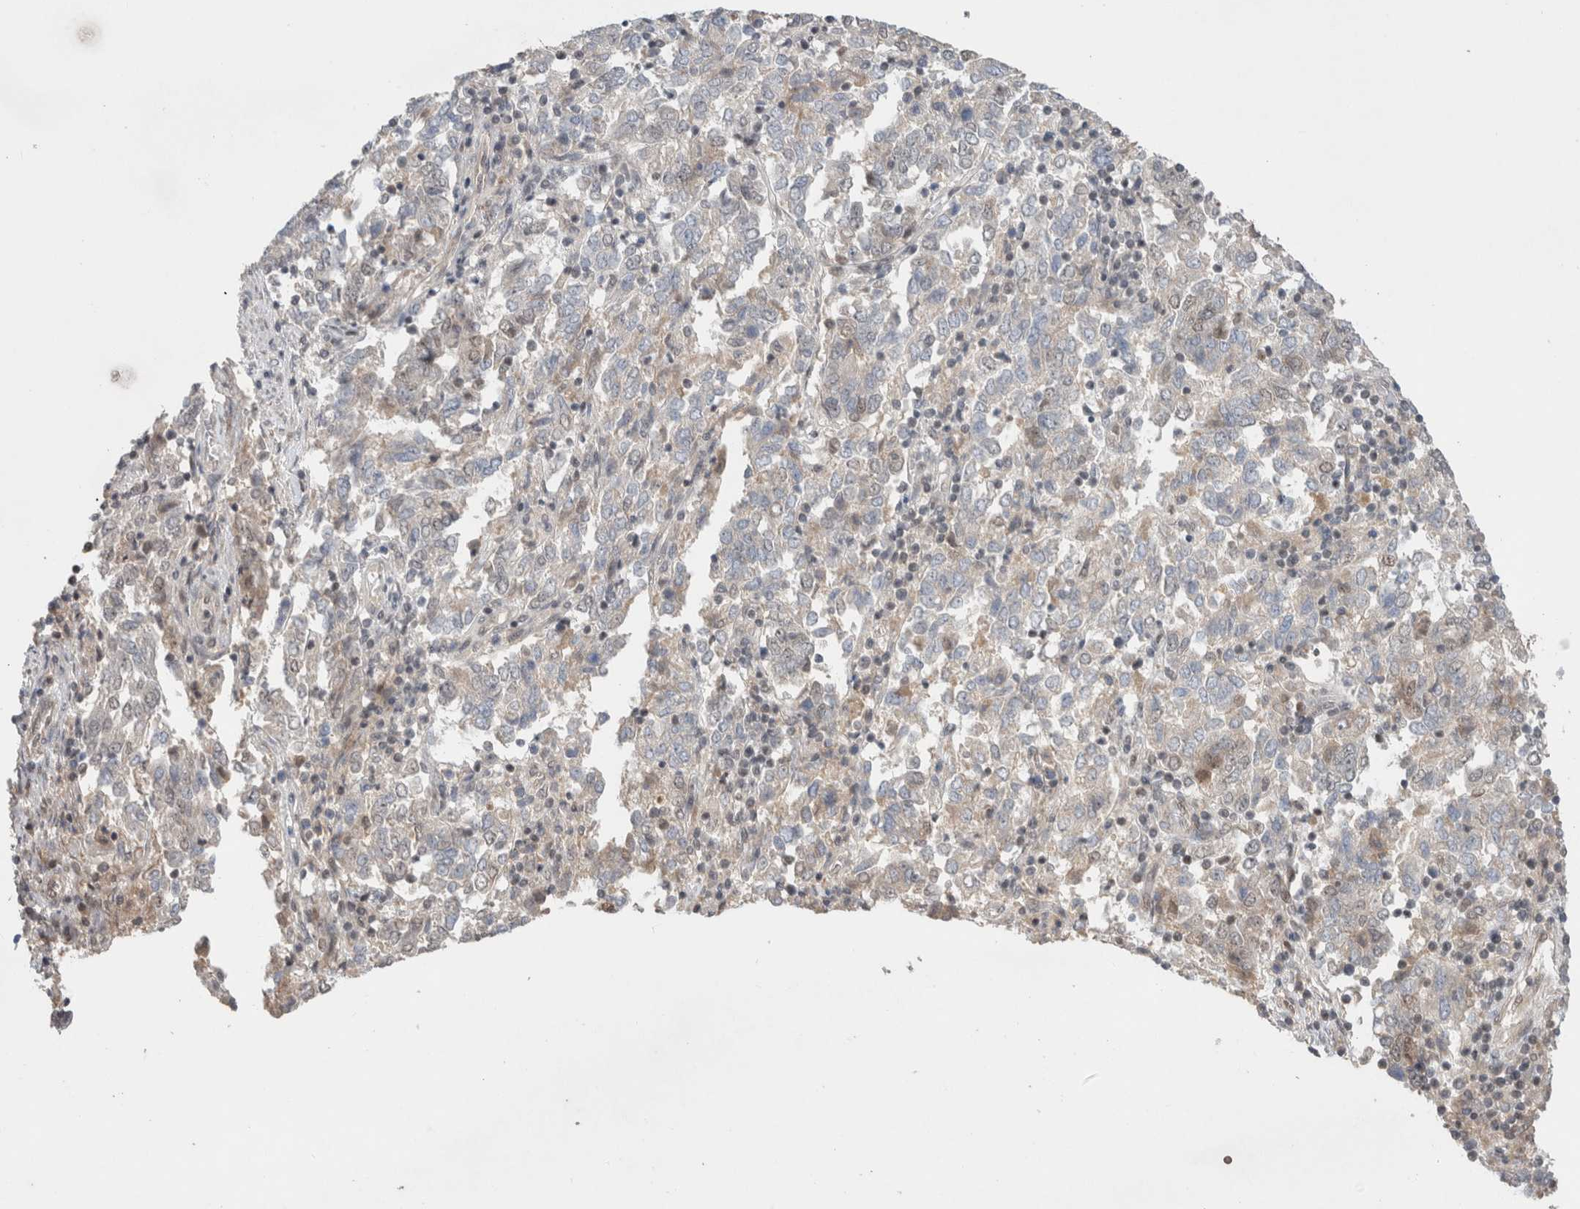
{"staining": {"intensity": "weak", "quantity": "<25%", "location": "cytoplasmic/membranous,nuclear"}, "tissue": "endometrial cancer", "cell_type": "Tumor cells", "image_type": "cancer", "snomed": [{"axis": "morphology", "description": "Adenocarcinoma, NOS"}, {"axis": "topography", "description": "Endometrium"}], "caption": "Human adenocarcinoma (endometrial) stained for a protein using immunohistochemistry (IHC) exhibits no staining in tumor cells.", "gene": "SYDE2", "patient": {"sex": "female", "age": 80}}